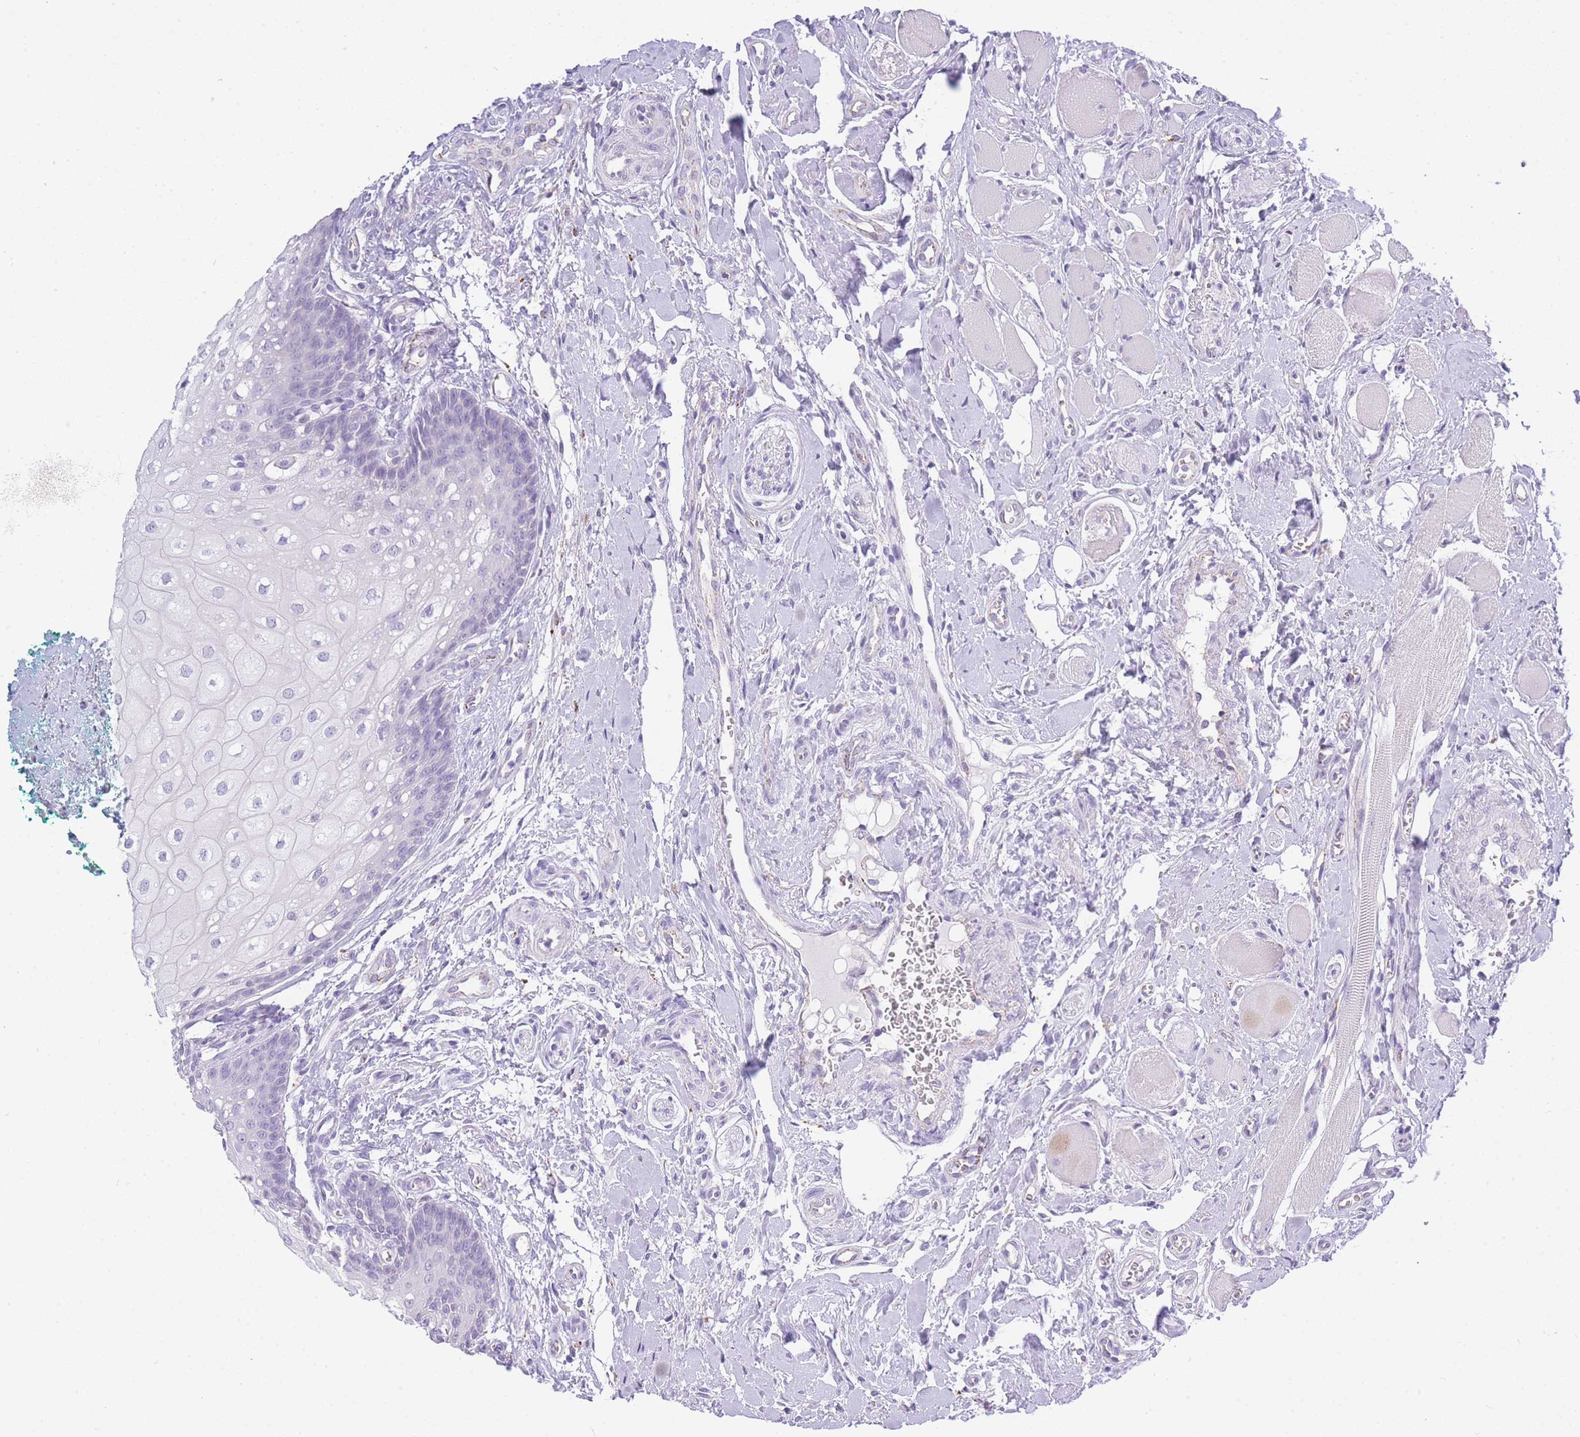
{"staining": {"intensity": "negative", "quantity": "none", "location": "none"}, "tissue": "oral mucosa", "cell_type": "Squamous epithelial cells", "image_type": "normal", "snomed": [{"axis": "morphology", "description": "Normal tissue, NOS"}, {"axis": "morphology", "description": "Squamous cell carcinoma, NOS"}, {"axis": "topography", "description": "Oral tissue"}, {"axis": "topography", "description": "Tounge, NOS"}, {"axis": "topography", "description": "Head-Neck"}], "caption": "The micrograph shows no staining of squamous epithelial cells in normal oral mucosa.", "gene": "RHO", "patient": {"sex": "male", "age": 79}}